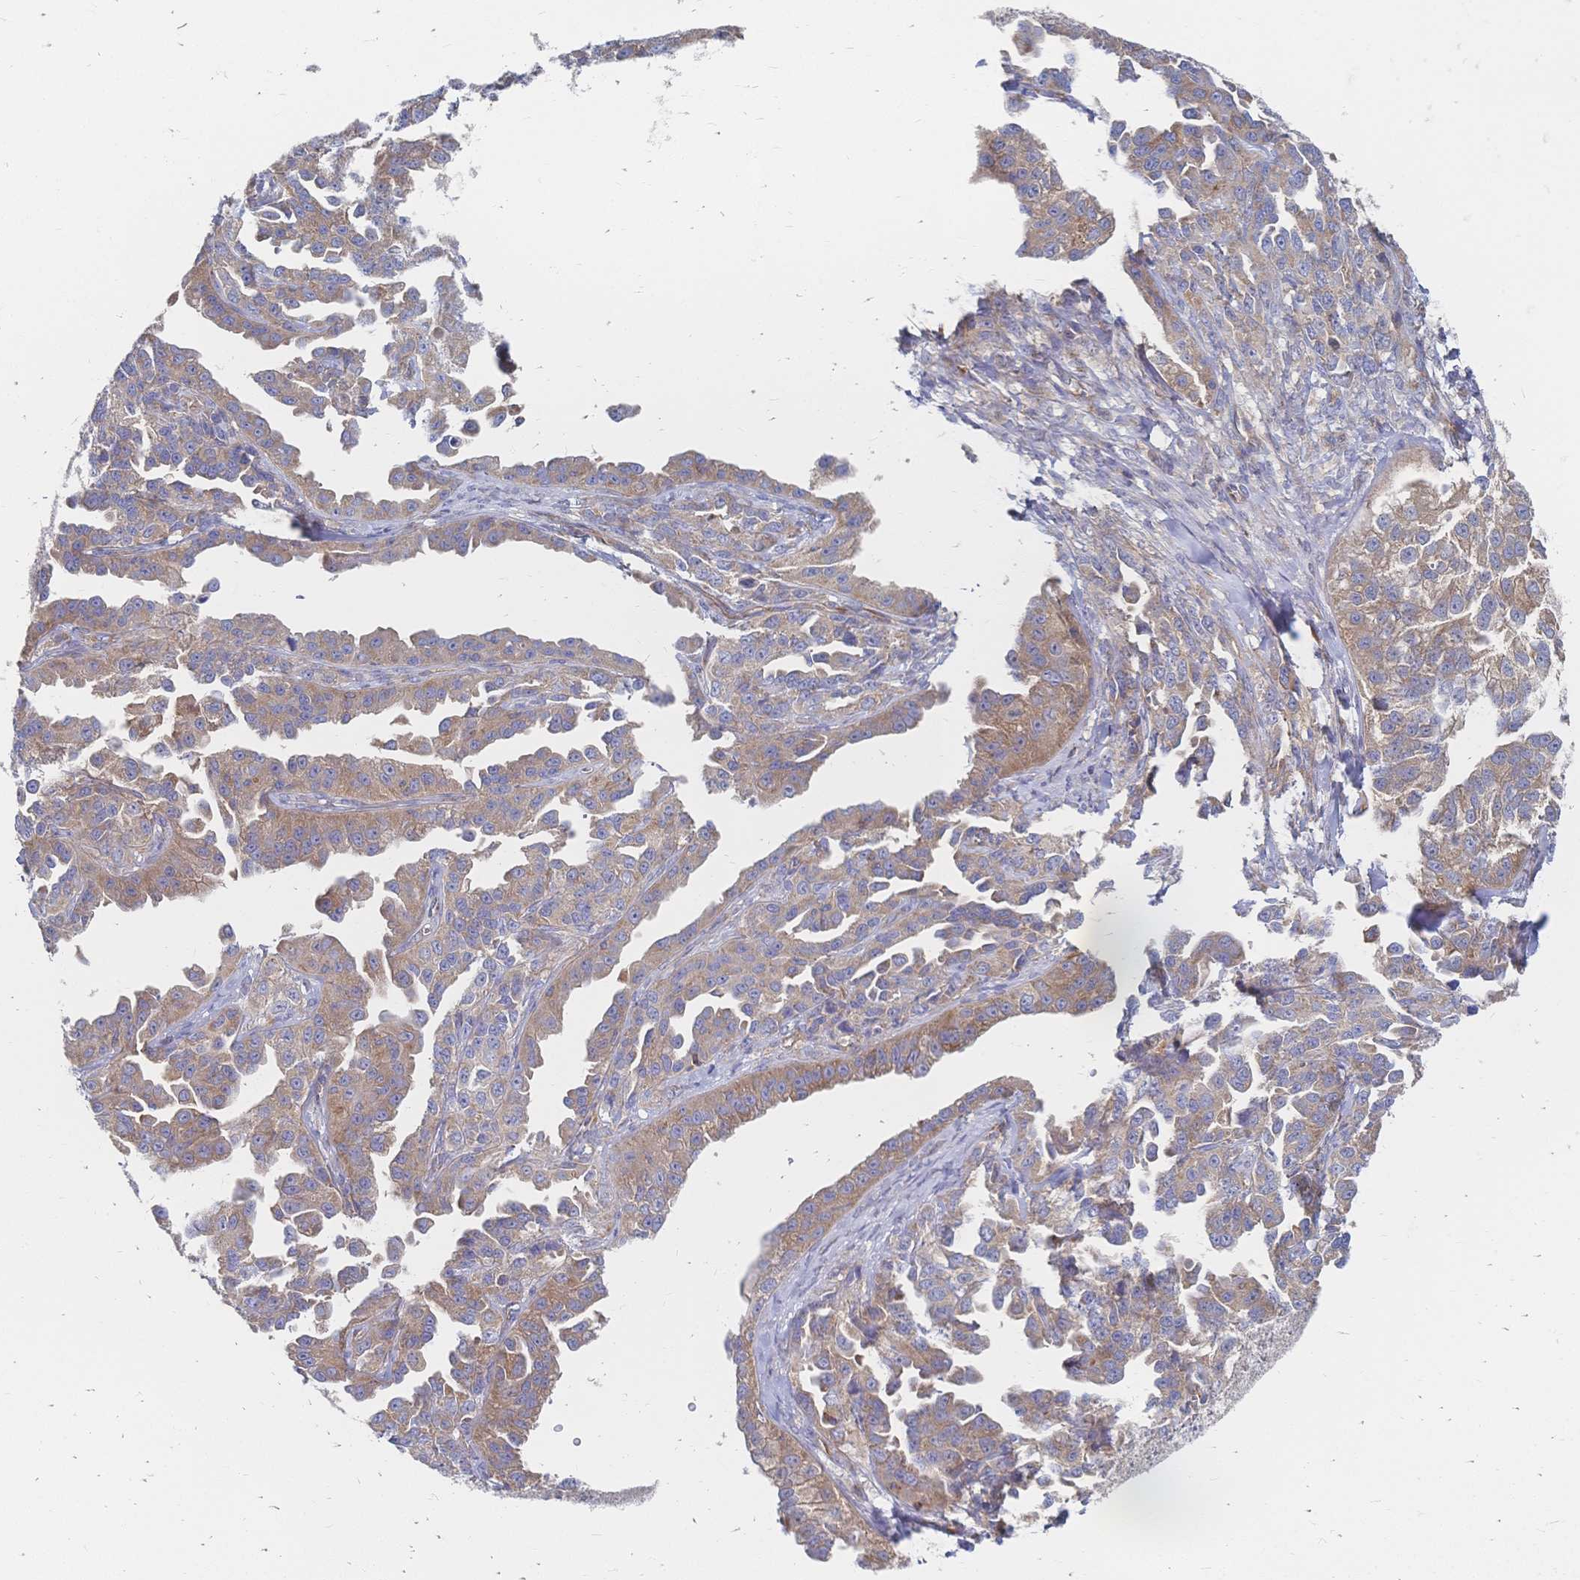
{"staining": {"intensity": "weak", "quantity": ">75%", "location": "cytoplasmic/membranous"}, "tissue": "ovarian cancer", "cell_type": "Tumor cells", "image_type": "cancer", "snomed": [{"axis": "morphology", "description": "Cystadenocarcinoma, serous, NOS"}, {"axis": "topography", "description": "Ovary"}], "caption": "Immunohistochemical staining of human ovarian cancer shows weak cytoplasmic/membranous protein staining in about >75% of tumor cells.", "gene": "SORBS1", "patient": {"sex": "female", "age": 75}}